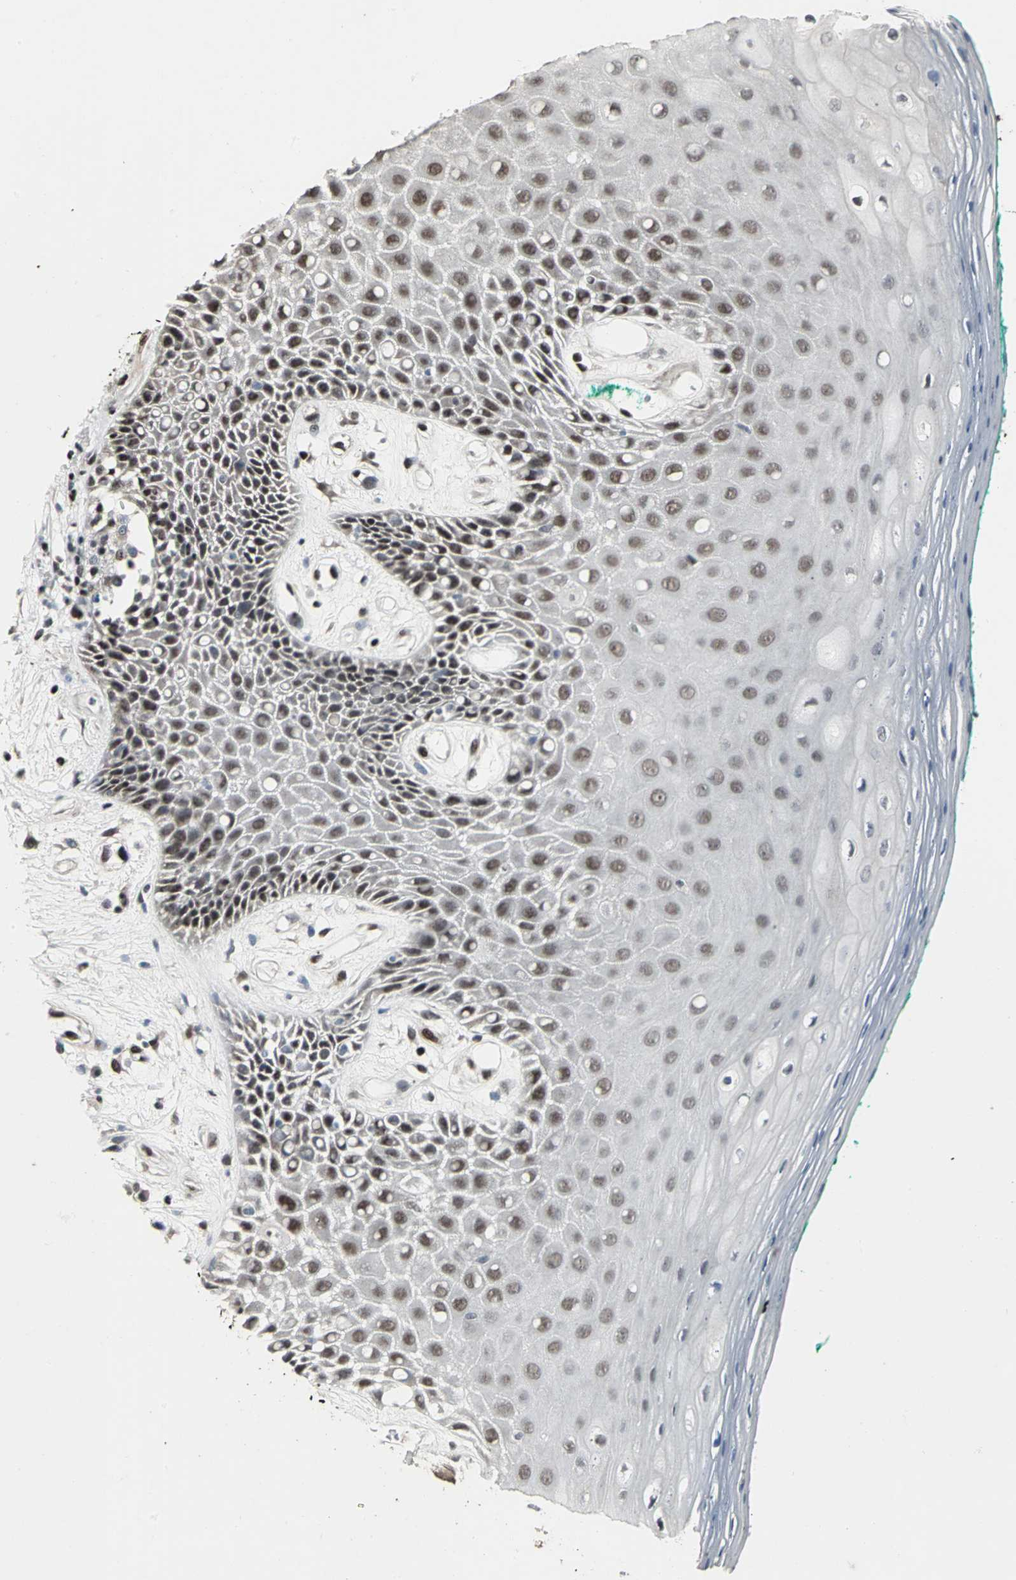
{"staining": {"intensity": "strong", "quantity": "25%-75%", "location": "nuclear"}, "tissue": "oral mucosa", "cell_type": "Squamous epithelial cells", "image_type": "normal", "snomed": [{"axis": "morphology", "description": "Normal tissue, NOS"}, {"axis": "morphology", "description": "Squamous cell carcinoma, NOS"}, {"axis": "topography", "description": "Skeletal muscle"}, {"axis": "topography", "description": "Oral tissue"}, {"axis": "topography", "description": "Head-Neck"}], "caption": "Immunohistochemical staining of unremarkable human oral mucosa exhibits 25%-75% levels of strong nuclear protein positivity in approximately 25%-75% of squamous epithelial cells. The protein is stained brown, and the nuclei are stained in blue (DAB IHC with brightfield microscopy, high magnification).", "gene": "SRF", "patient": {"sex": "female", "age": 84}}